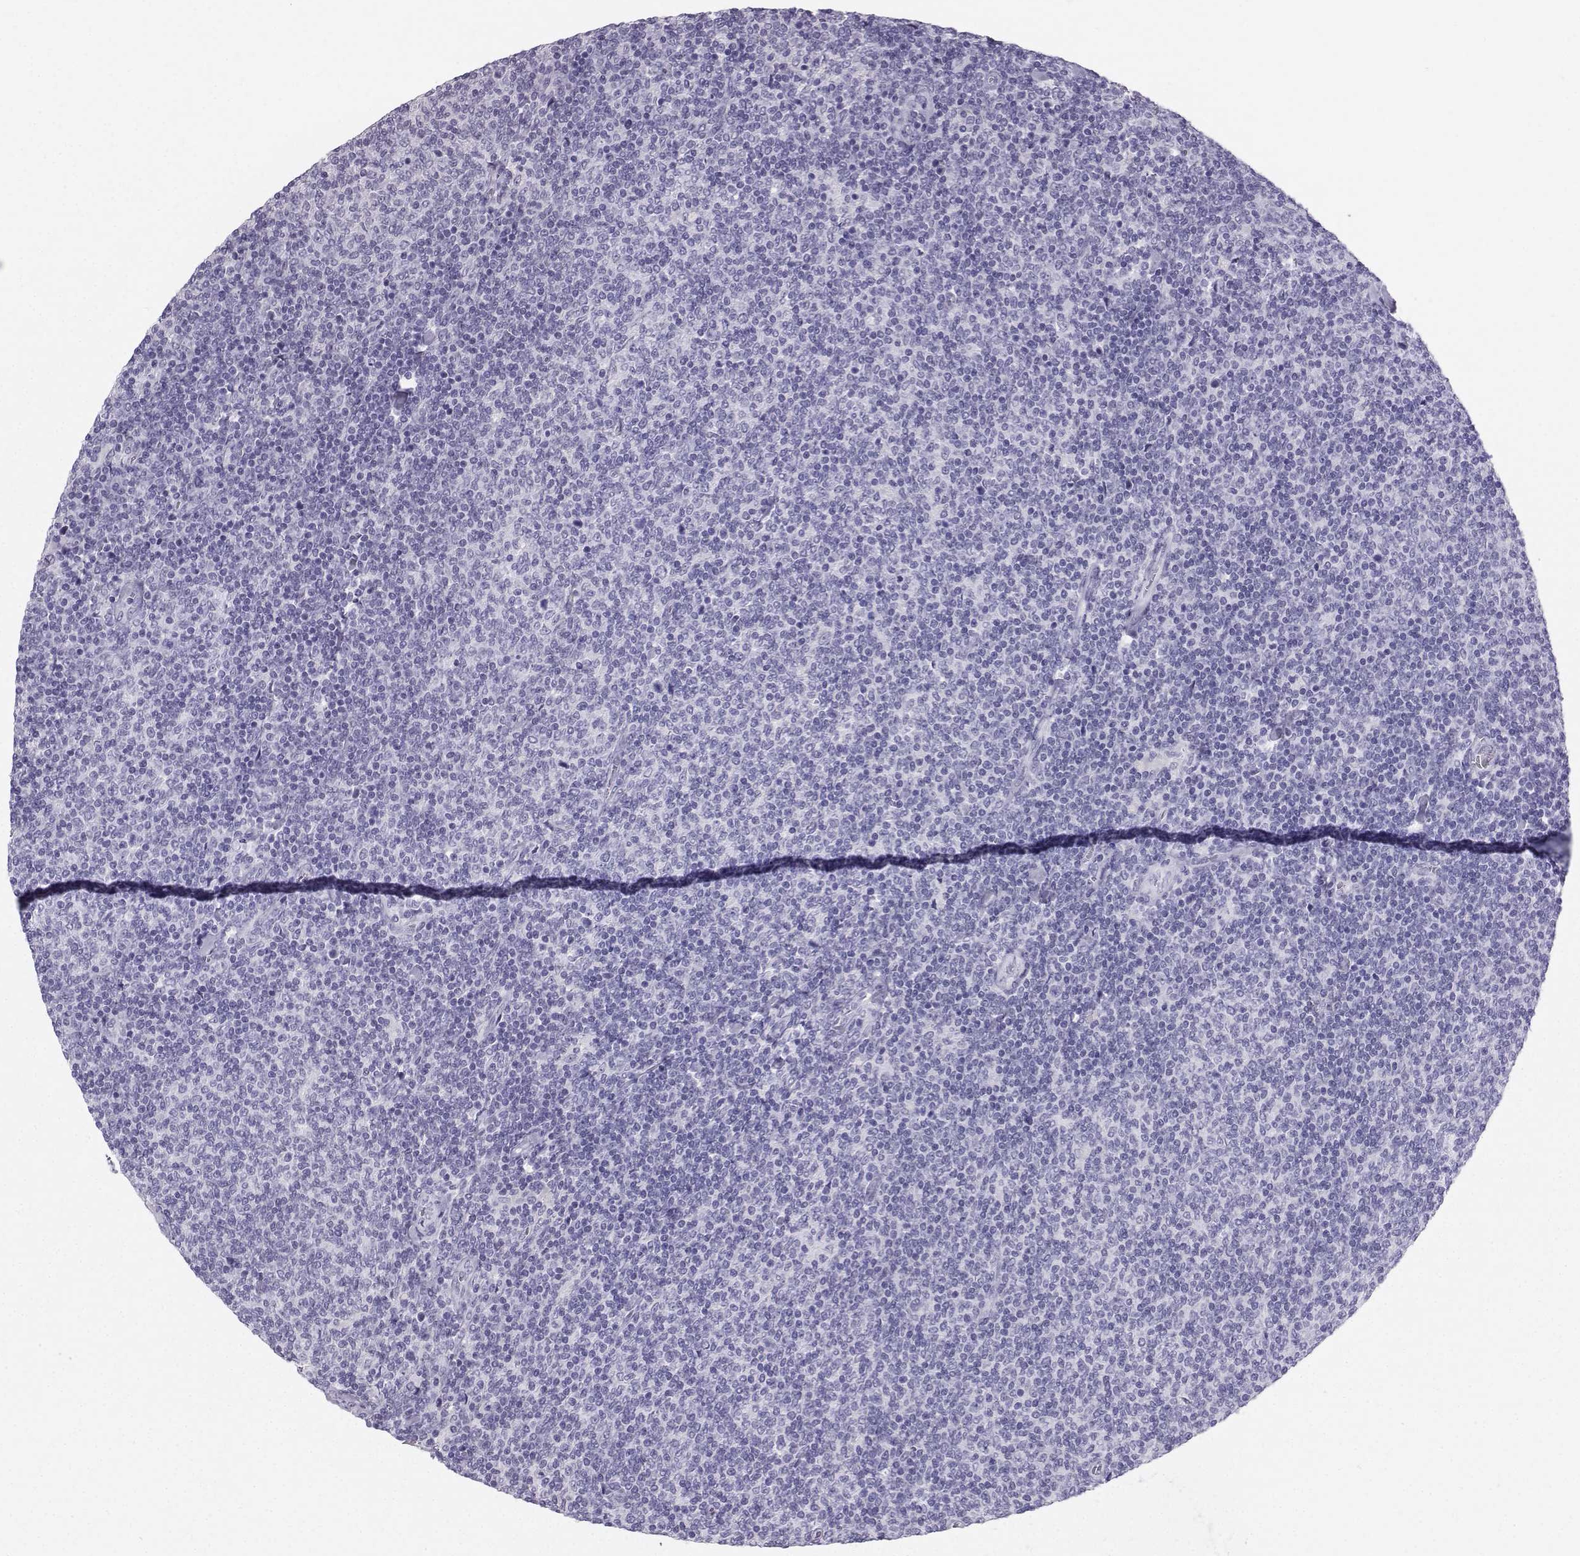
{"staining": {"intensity": "negative", "quantity": "none", "location": "none"}, "tissue": "lymphoma", "cell_type": "Tumor cells", "image_type": "cancer", "snomed": [{"axis": "morphology", "description": "Malignant lymphoma, non-Hodgkin's type, Low grade"}, {"axis": "topography", "description": "Lymph node"}], "caption": "Micrograph shows no significant protein positivity in tumor cells of low-grade malignant lymphoma, non-Hodgkin's type.", "gene": "IQCD", "patient": {"sex": "male", "age": 52}}